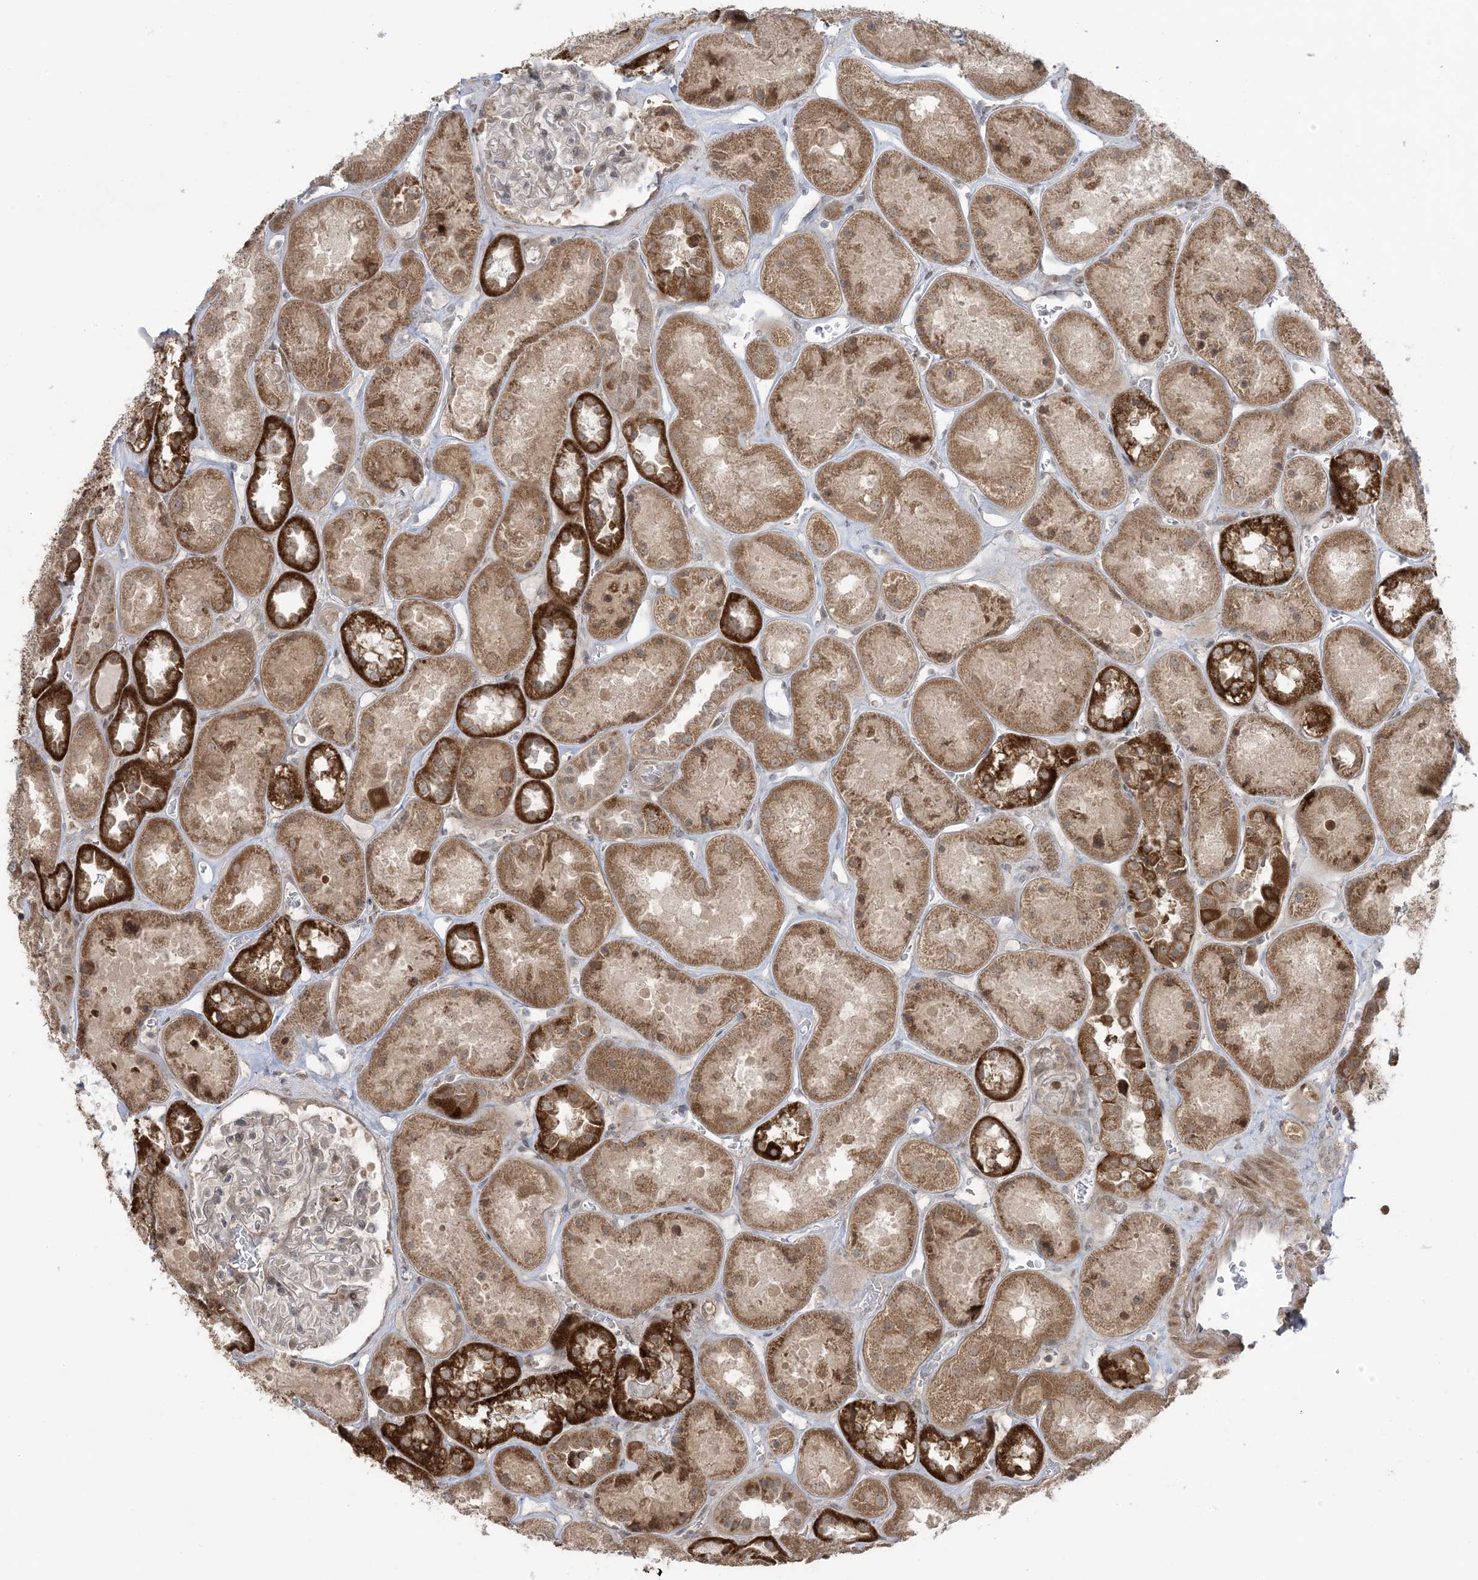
{"staining": {"intensity": "negative", "quantity": "none", "location": "none"}, "tissue": "kidney", "cell_type": "Cells in glomeruli", "image_type": "normal", "snomed": [{"axis": "morphology", "description": "Normal tissue, NOS"}, {"axis": "topography", "description": "Kidney"}], "caption": "The histopathology image exhibits no significant staining in cells in glomeruli of kidney. (DAB immunohistochemistry with hematoxylin counter stain).", "gene": "PHLDB2", "patient": {"sex": "male", "age": 70}}